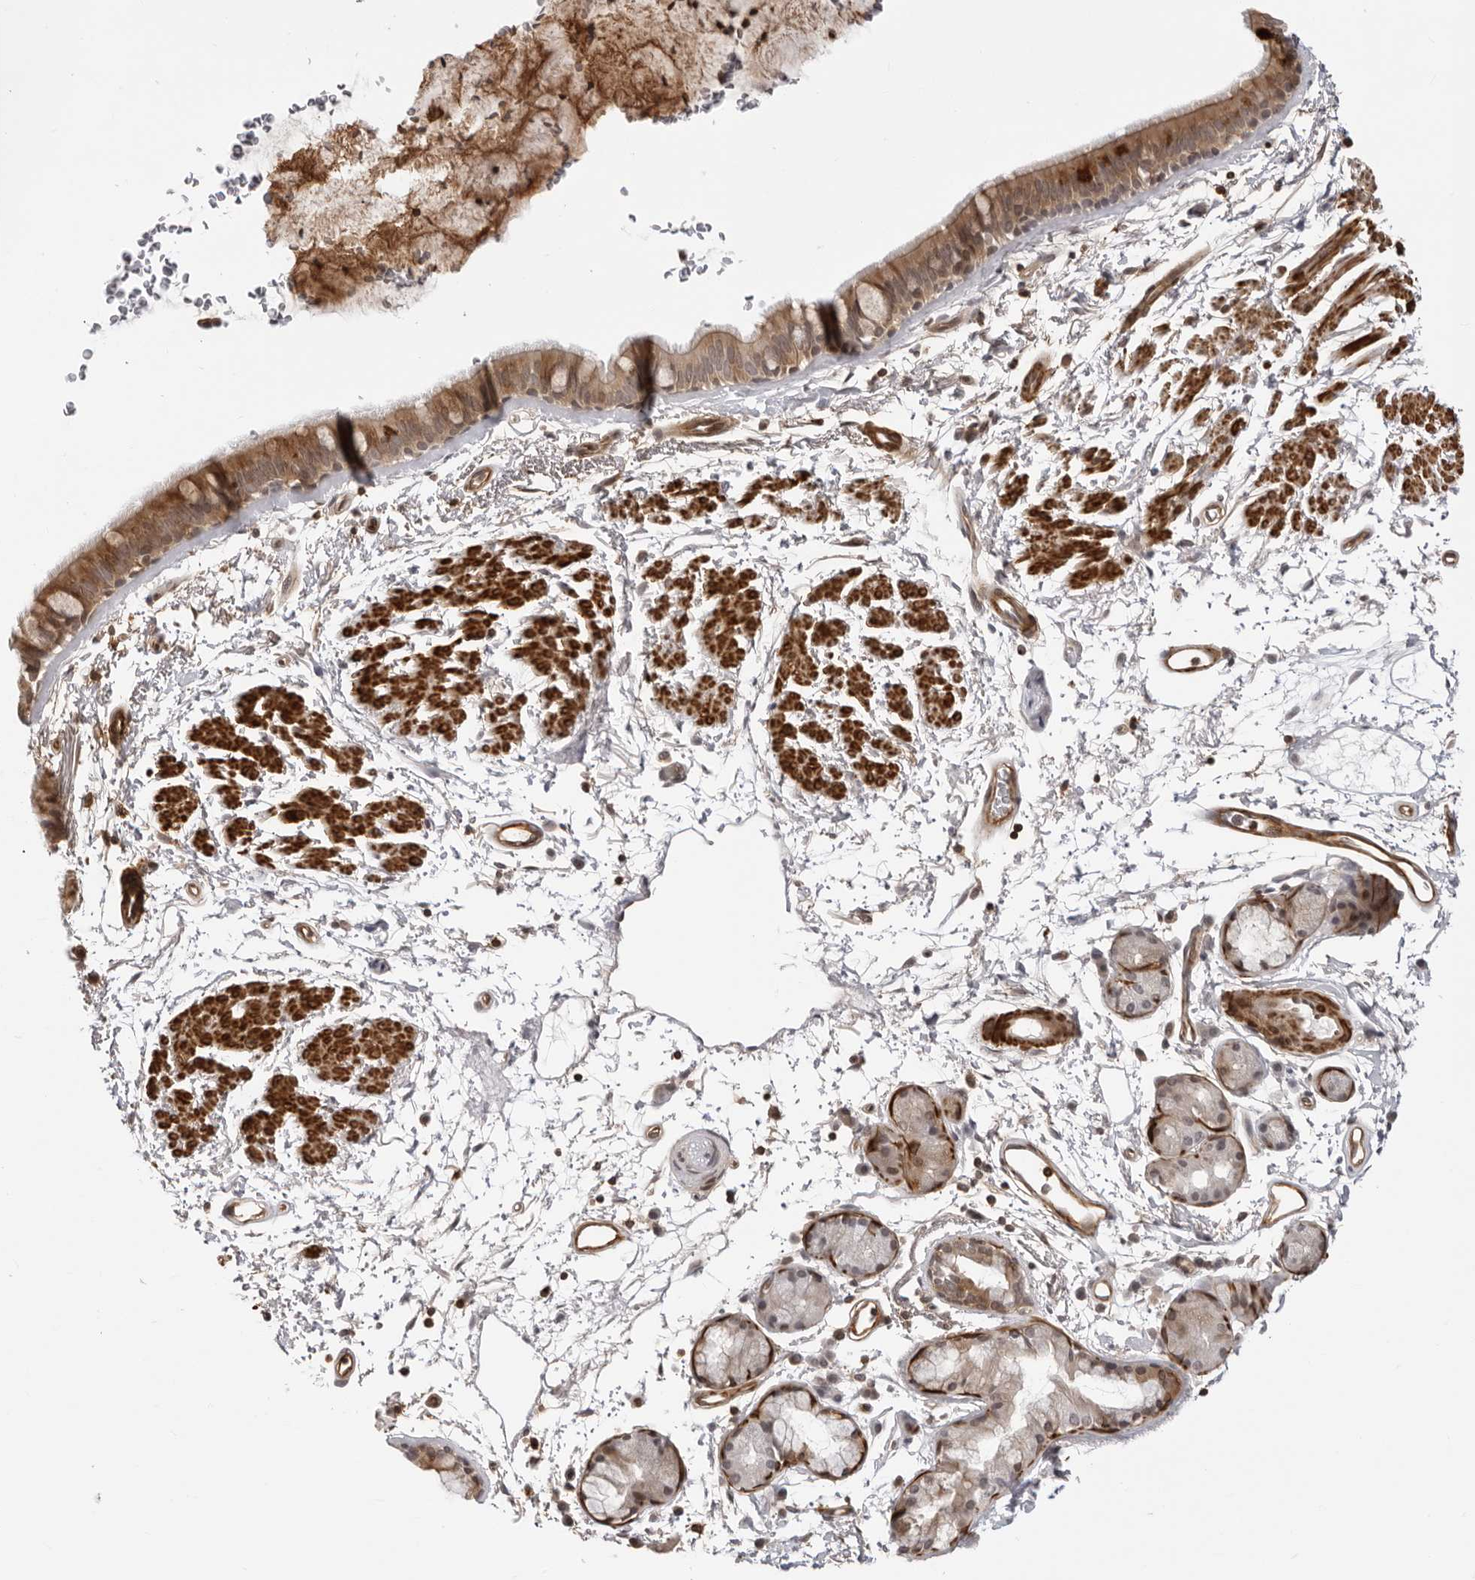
{"staining": {"intensity": "moderate", "quantity": "25%-75%", "location": "cytoplasmic/membranous"}, "tissue": "bronchus", "cell_type": "Respiratory epithelial cells", "image_type": "normal", "snomed": [{"axis": "morphology", "description": "Normal tissue, NOS"}, {"axis": "topography", "description": "Lymph node"}, {"axis": "topography", "description": "Bronchus"}], "caption": "DAB immunohistochemical staining of normal bronchus shows moderate cytoplasmic/membranous protein positivity in approximately 25%-75% of respiratory epithelial cells.", "gene": "UNK", "patient": {"sex": "female", "age": 70}}